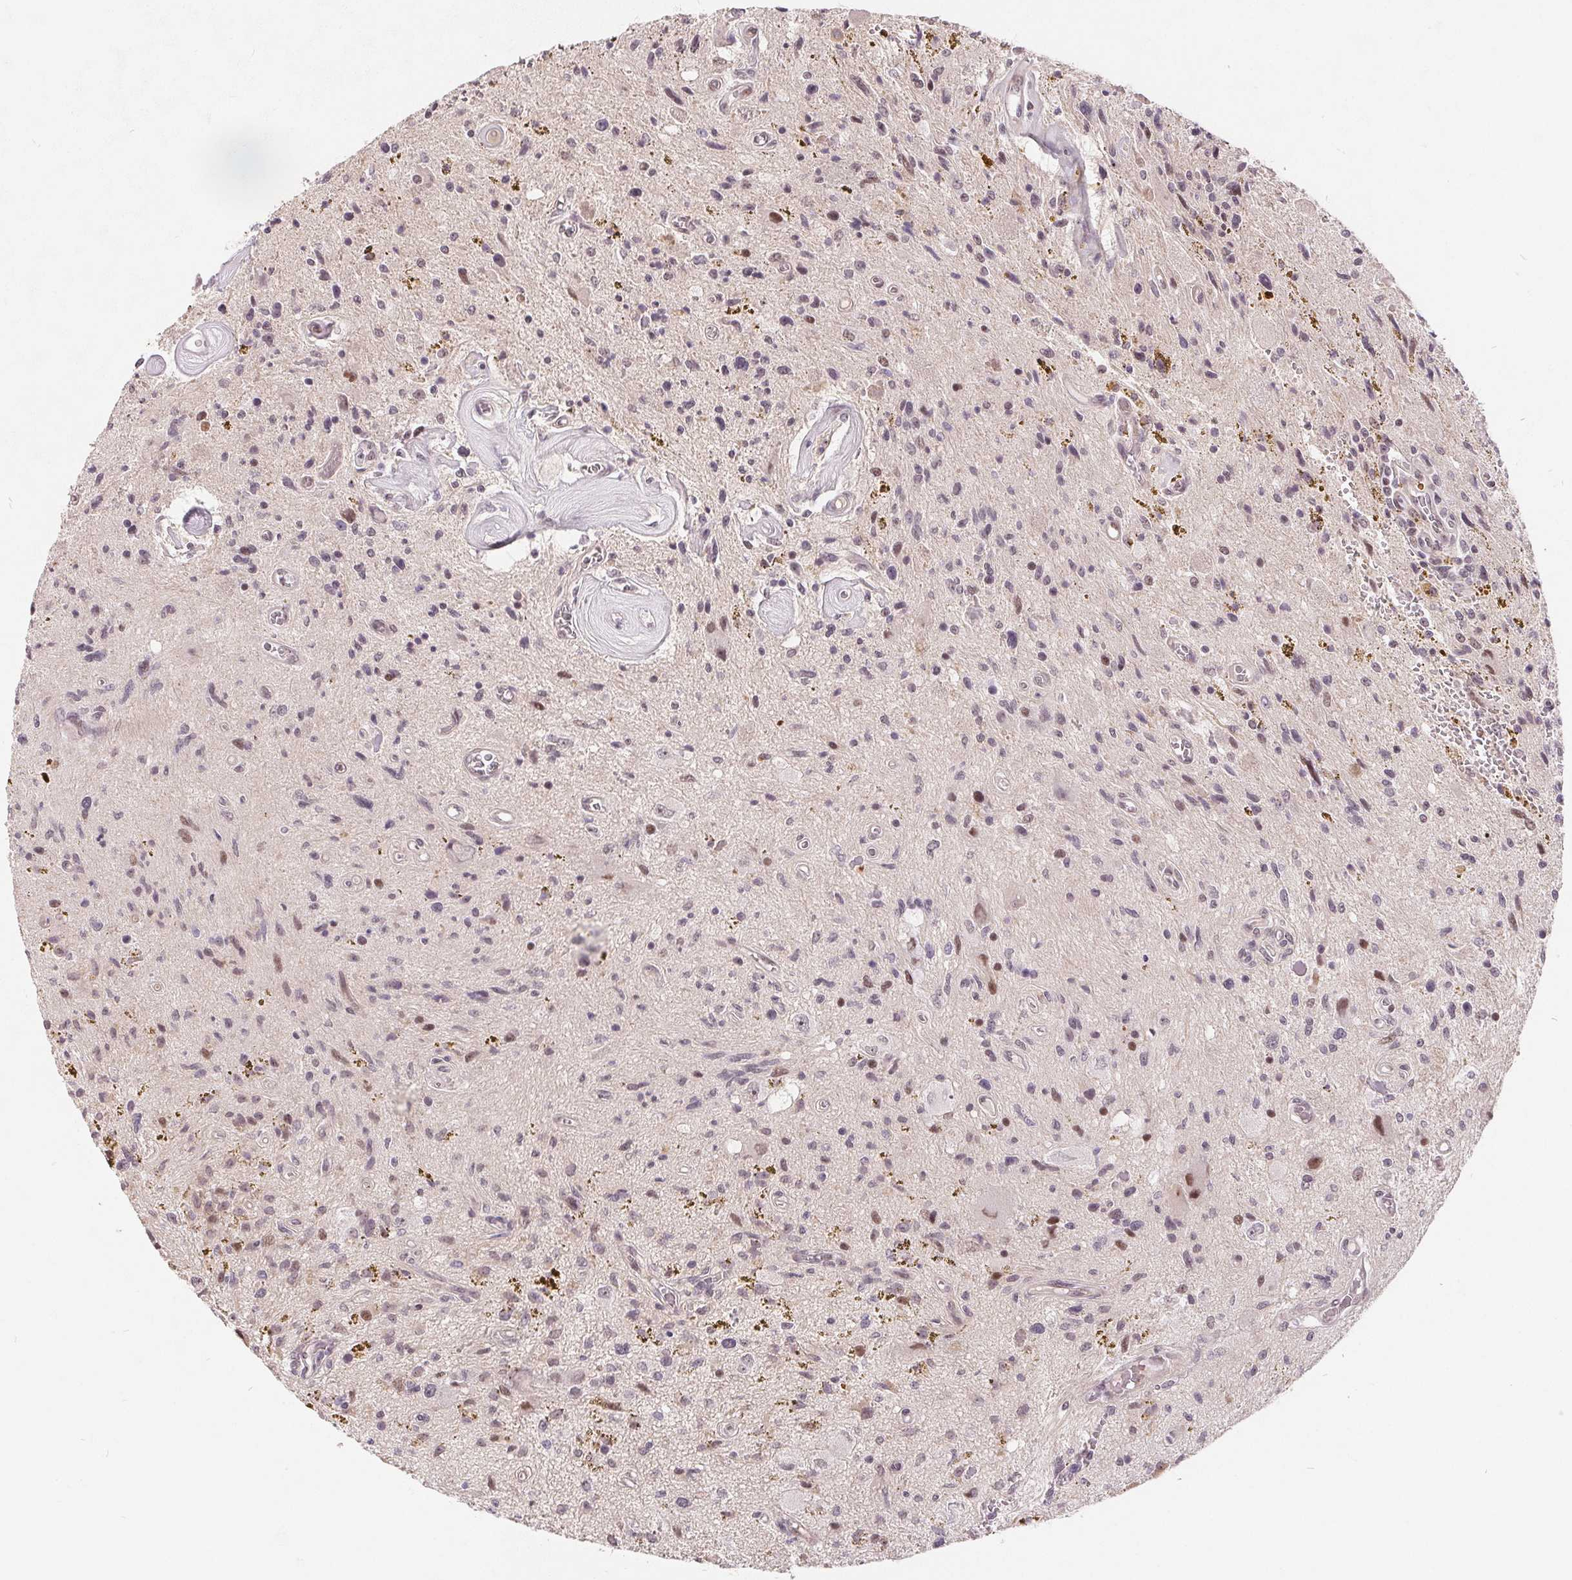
{"staining": {"intensity": "moderate", "quantity": "<25%", "location": "nuclear"}, "tissue": "glioma", "cell_type": "Tumor cells", "image_type": "cancer", "snomed": [{"axis": "morphology", "description": "Glioma, malignant, Low grade"}, {"axis": "topography", "description": "Cerebellum"}], "caption": "Protein staining shows moderate nuclear staining in about <25% of tumor cells in low-grade glioma (malignant).", "gene": "NRG2", "patient": {"sex": "female", "age": 14}}